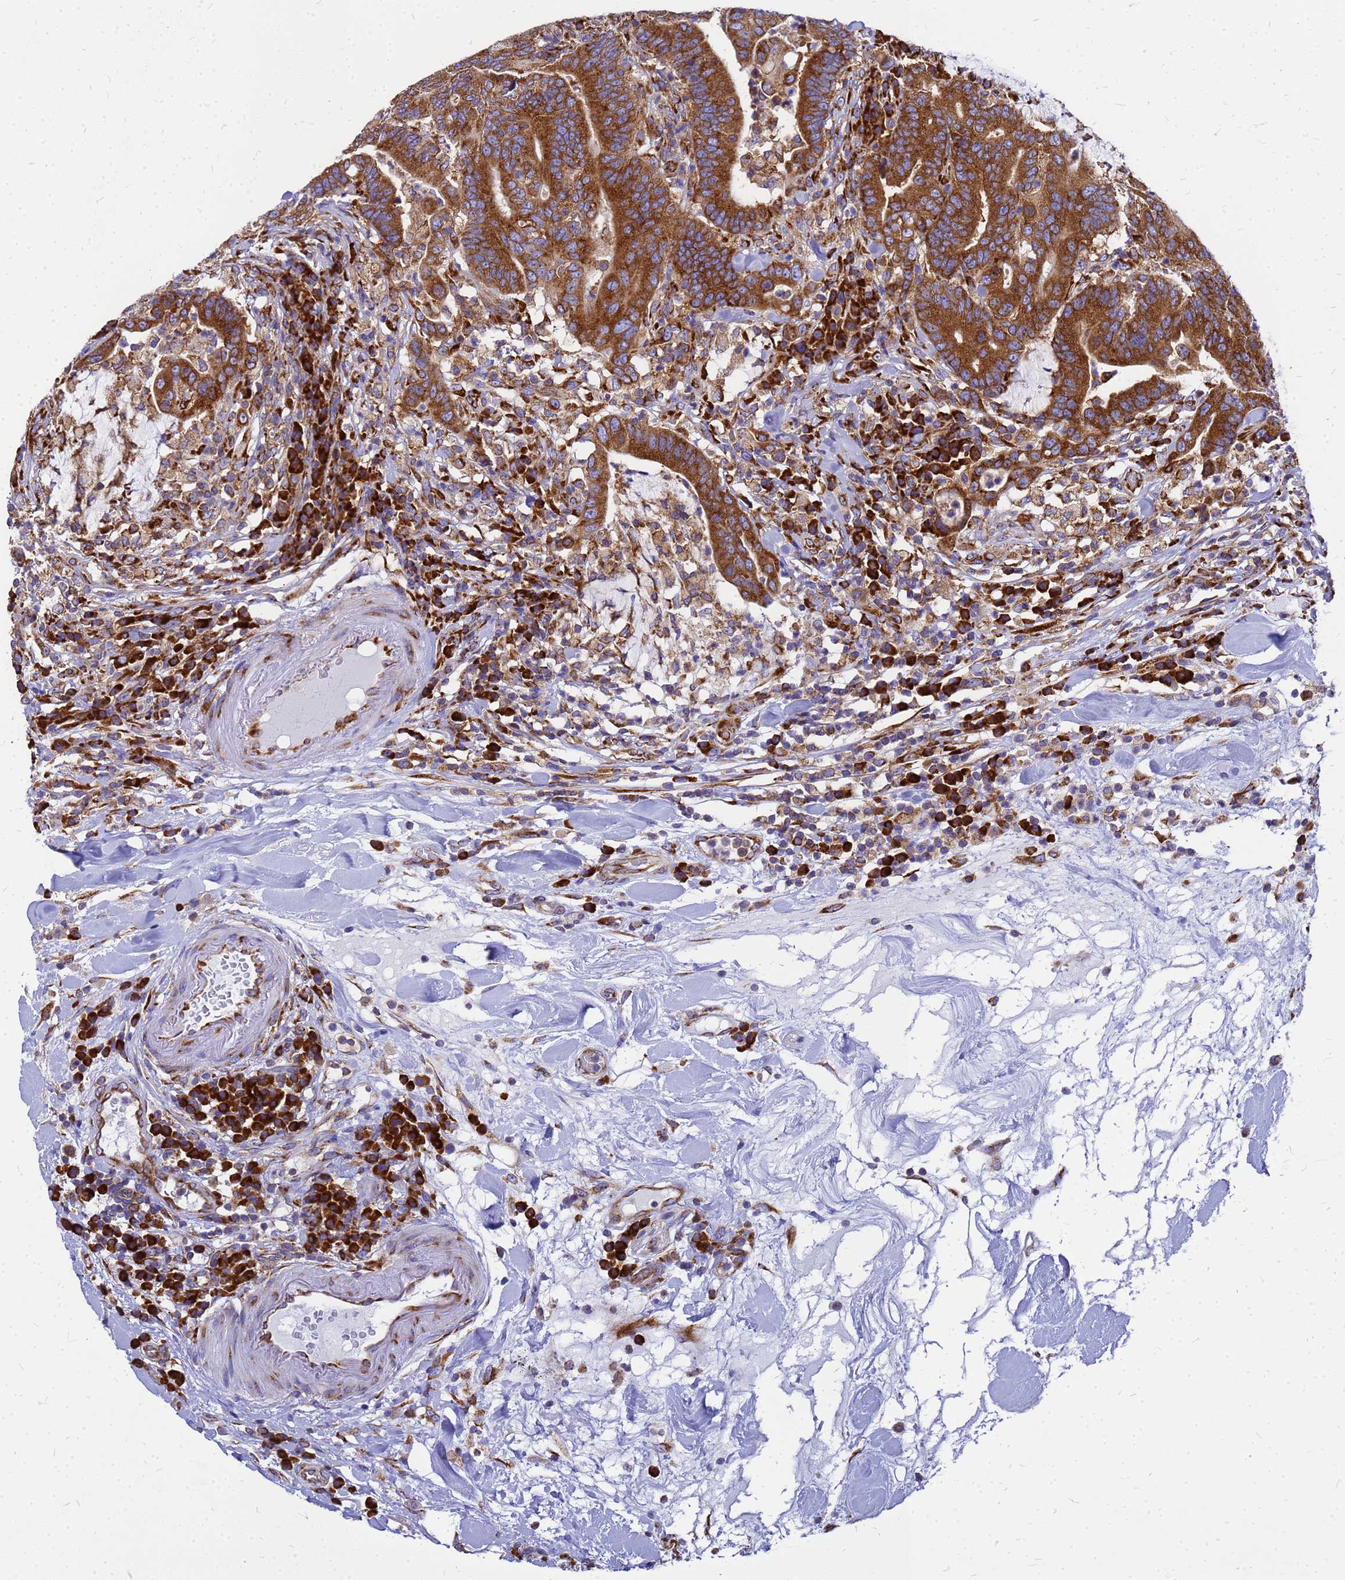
{"staining": {"intensity": "strong", "quantity": ">75%", "location": "cytoplasmic/membranous"}, "tissue": "colorectal cancer", "cell_type": "Tumor cells", "image_type": "cancer", "snomed": [{"axis": "morphology", "description": "Adenocarcinoma, NOS"}, {"axis": "topography", "description": "Colon"}], "caption": "IHC photomicrograph of neoplastic tissue: human colorectal adenocarcinoma stained using immunohistochemistry (IHC) reveals high levels of strong protein expression localized specifically in the cytoplasmic/membranous of tumor cells, appearing as a cytoplasmic/membranous brown color.", "gene": "EEF1D", "patient": {"sex": "female", "age": 66}}